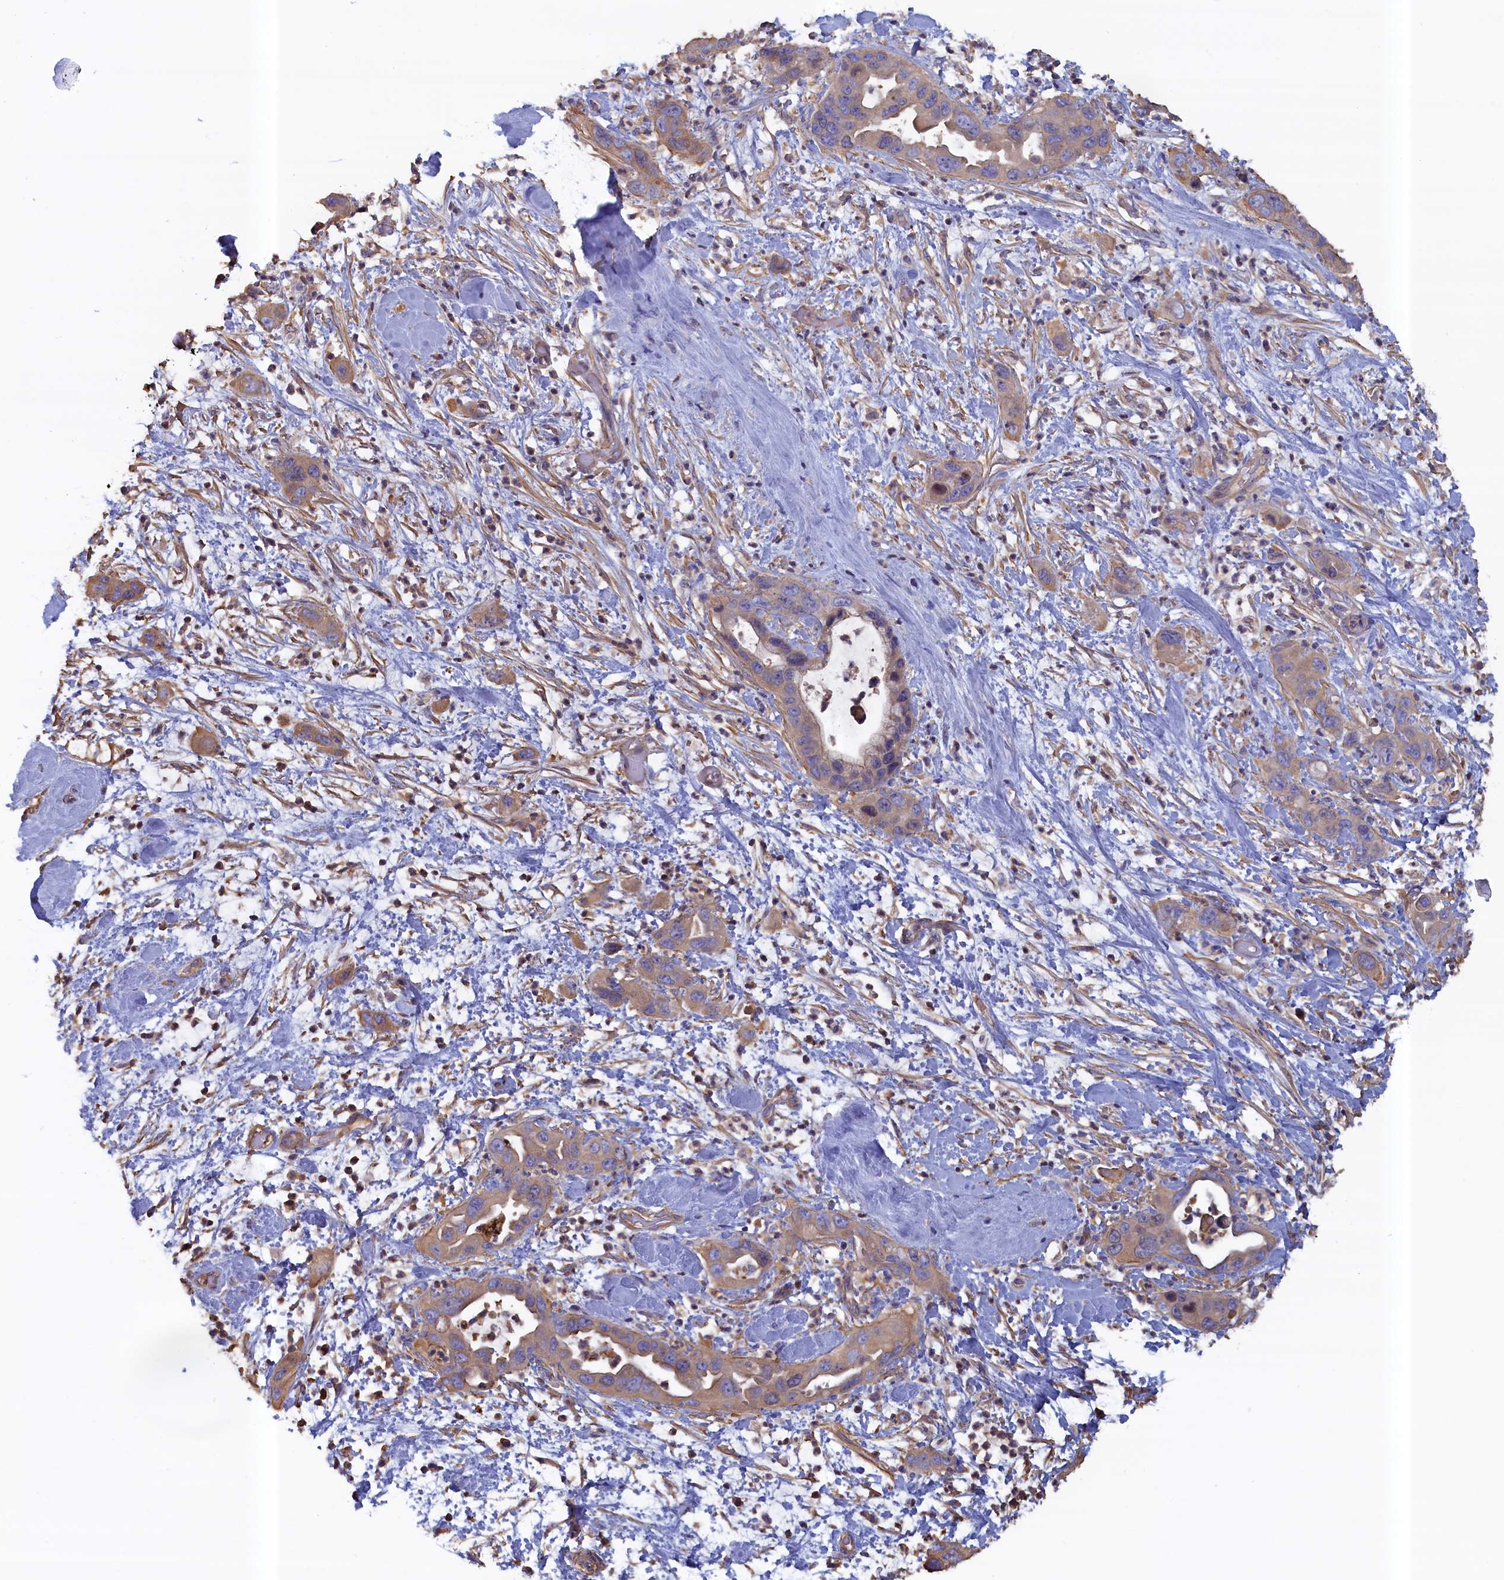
{"staining": {"intensity": "weak", "quantity": "25%-75%", "location": "cytoplasmic/membranous"}, "tissue": "pancreatic cancer", "cell_type": "Tumor cells", "image_type": "cancer", "snomed": [{"axis": "morphology", "description": "Adenocarcinoma, NOS"}, {"axis": "topography", "description": "Pancreas"}], "caption": "Protein analysis of pancreatic cancer (adenocarcinoma) tissue displays weak cytoplasmic/membranous staining in approximately 25%-75% of tumor cells. The staining is performed using DAB (3,3'-diaminobenzidine) brown chromogen to label protein expression. The nuclei are counter-stained blue using hematoxylin.", "gene": "ANKRD2", "patient": {"sex": "female", "age": 71}}